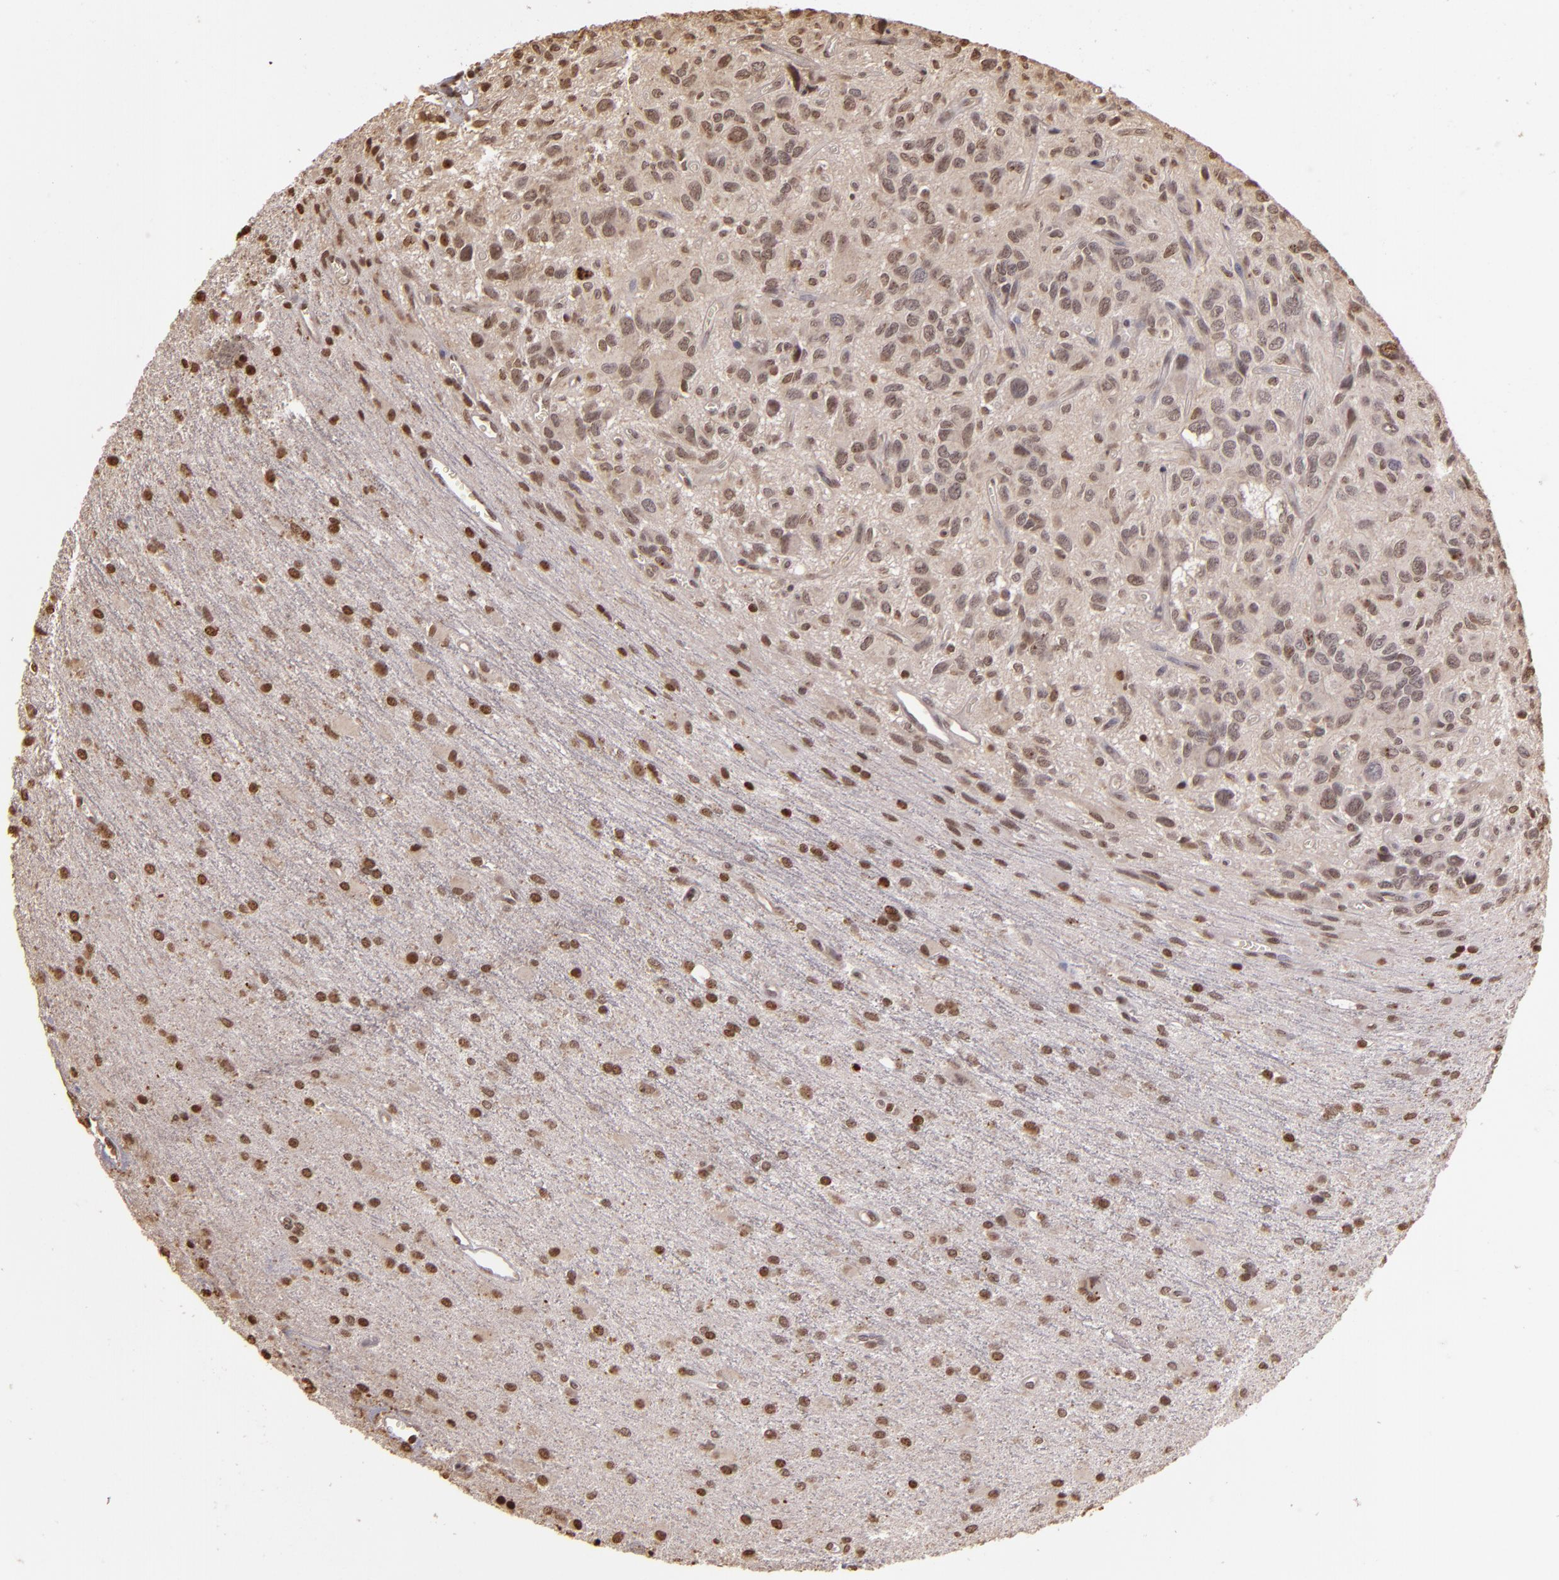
{"staining": {"intensity": "weak", "quantity": "25%-75%", "location": "nuclear"}, "tissue": "glioma", "cell_type": "Tumor cells", "image_type": "cancer", "snomed": [{"axis": "morphology", "description": "Glioma, malignant, Low grade"}, {"axis": "topography", "description": "Brain"}], "caption": "Immunohistochemistry (IHC) of glioma shows low levels of weak nuclear expression in approximately 25%-75% of tumor cells.", "gene": "ARPC2", "patient": {"sex": "female", "age": 15}}